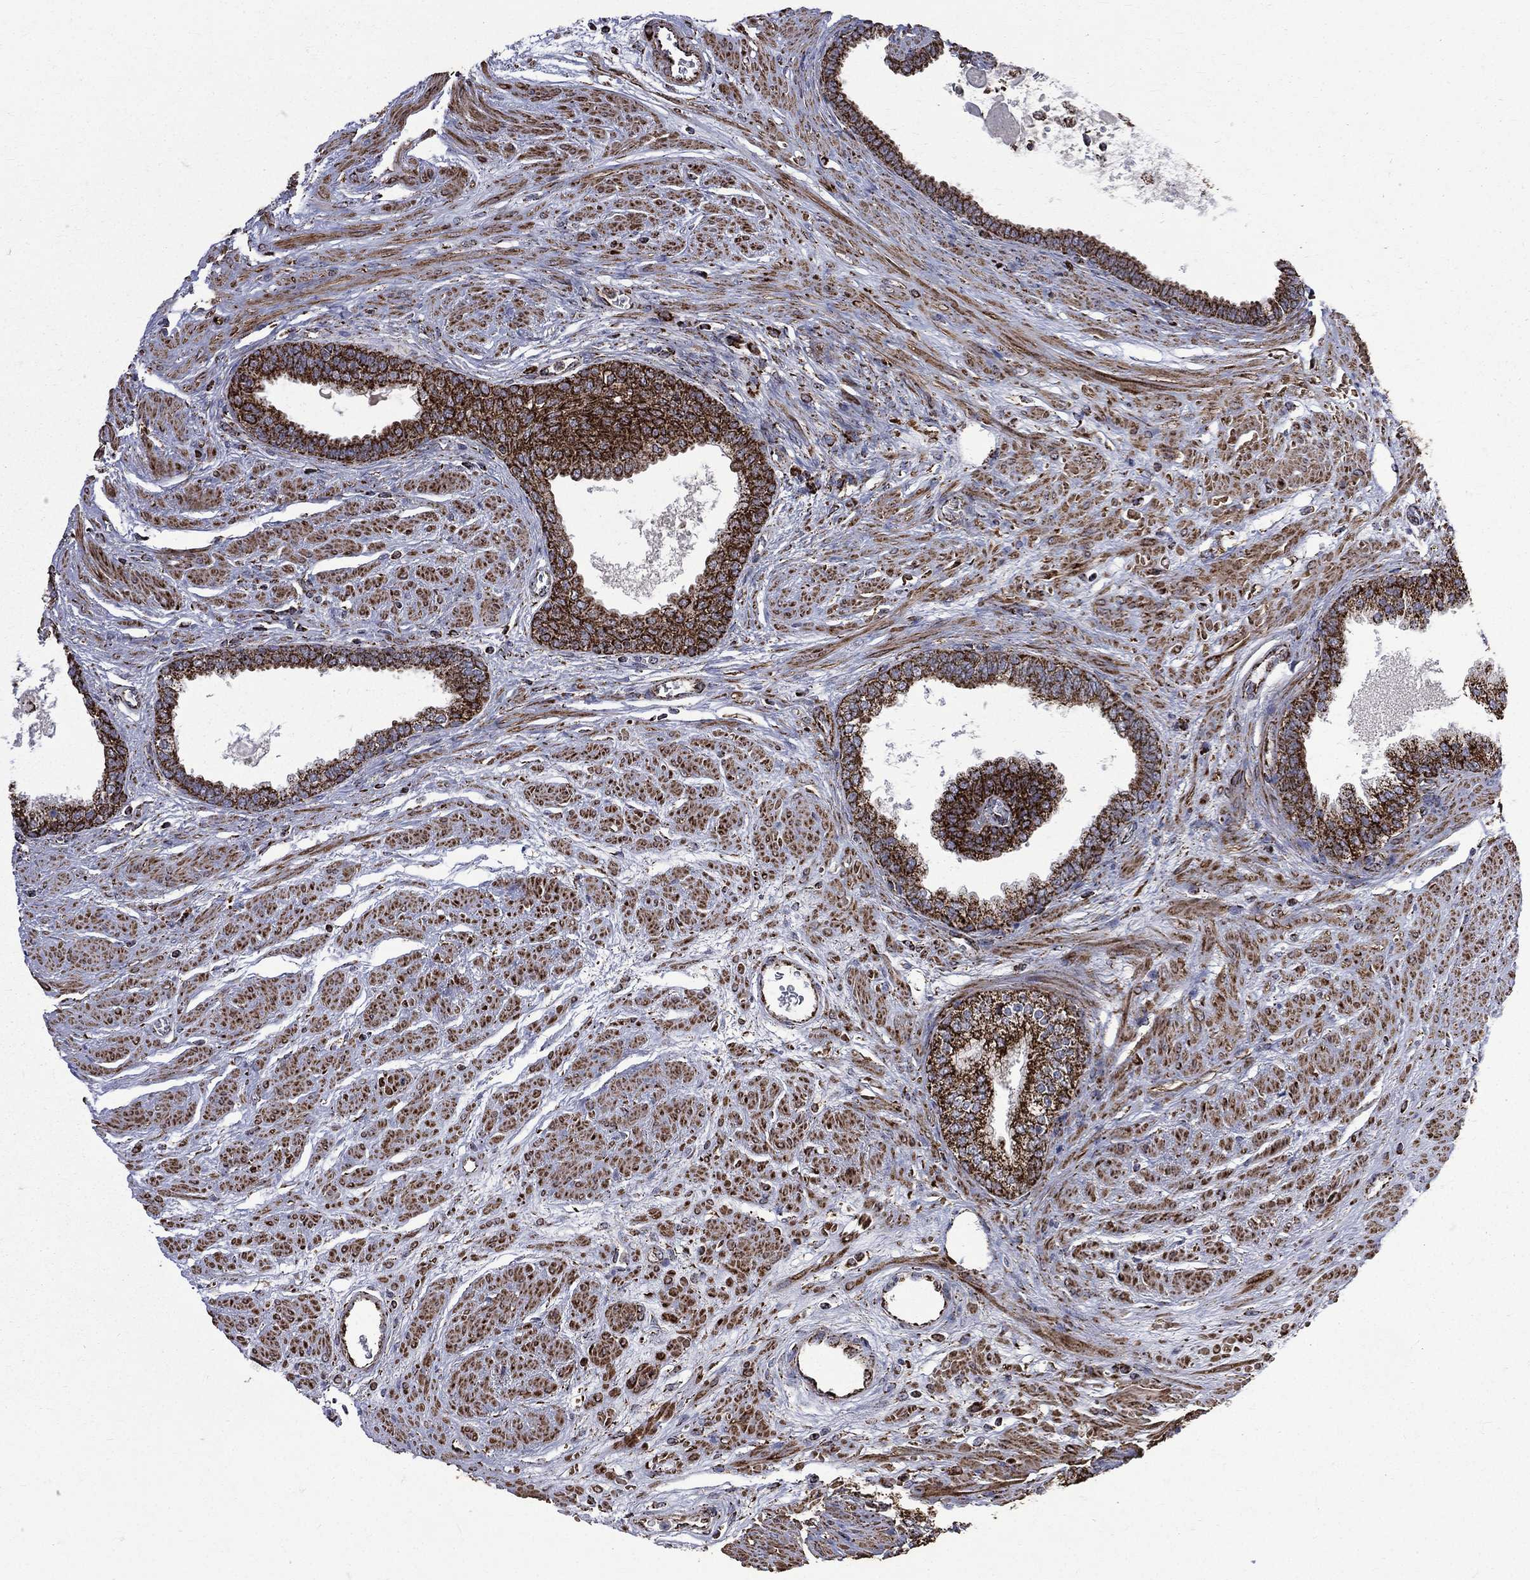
{"staining": {"intensity": "strong", "quantity": ">75%", "location": "cytoplasmic/membranous"}, "tissue": "prostate cancer", "cell_type": "Tumor cells", "image_type": "cancer", "snomed": [{"axis": "morphology", "description": "Adenocarcinoma, NOS"}, {"axis": "topography", "description": "Prostate and seminal vesicle, NOS"}, {"axis": "topography", "description": "Prostate"}], "caption": "Strong cytoplasmic/membranous staining is seen in about >75% of tumor cells in adenocarcinoma (prostate).", "gene": "GOT2", "patient": {"sex": "male", "age": 62}}